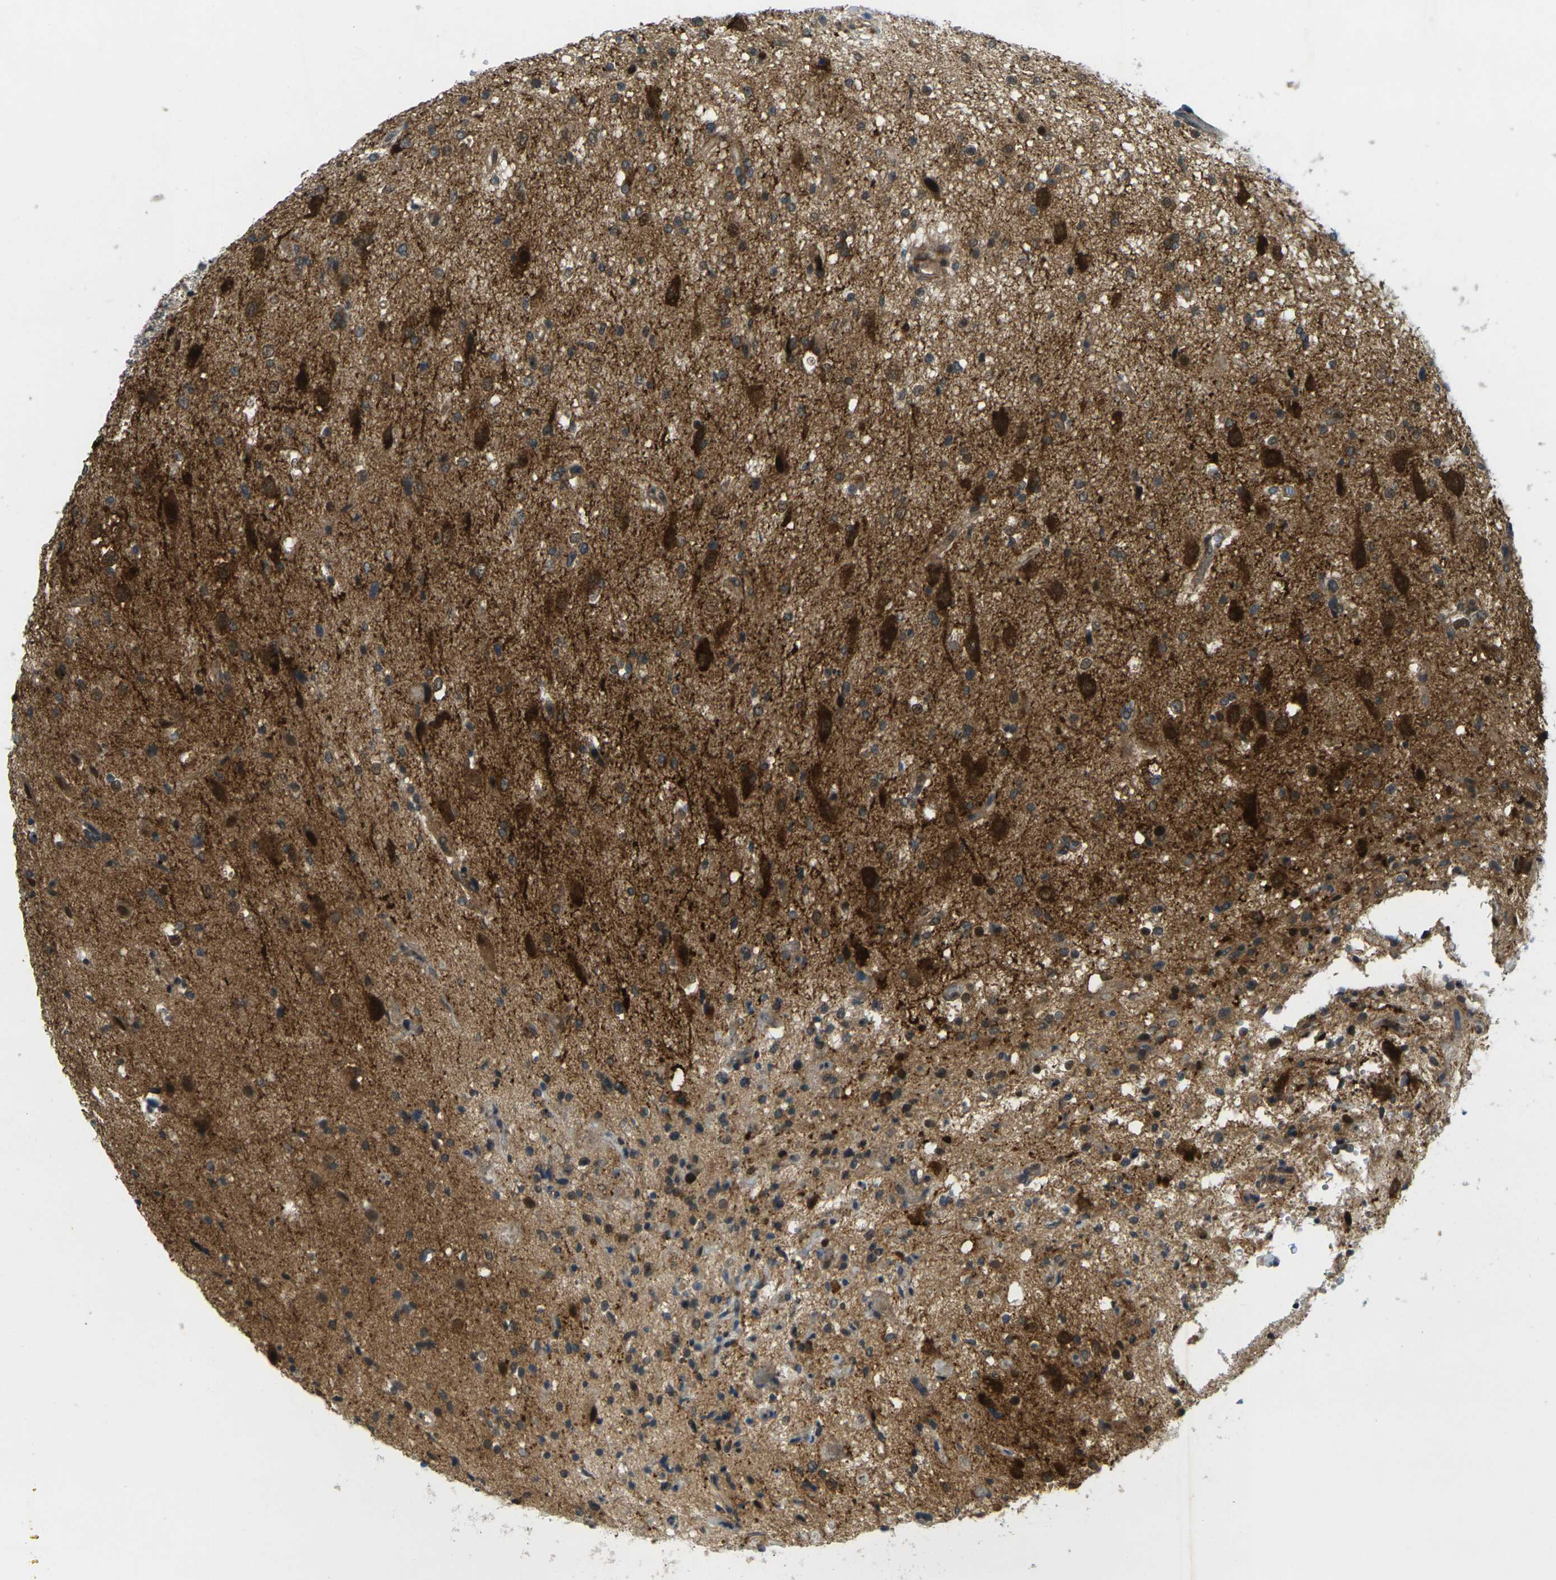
{"staining": {"intensity": "moderate", "quantity": "25%-75%", "location": "cytoplasmic/membranous"}, "tissue": "glioma", "cell_type": "Tumor cells", "image_type": "cancer", "snomed": [{"axis": "morphology", "description": "Glioma, malignant, High grade"}, {"axis": "topography", "description": "Brain"}], "caption": "This image reveals malignant high-grade glioma stained with immunohistochemistry to label a protein in brown. The cytoplasmic/membranous of tumor cells show moderate positivity for the protein. Nuclei are counter-stained blue.", "gene": "KCTD10", "patient": {"sex": "male", "age": 33}}